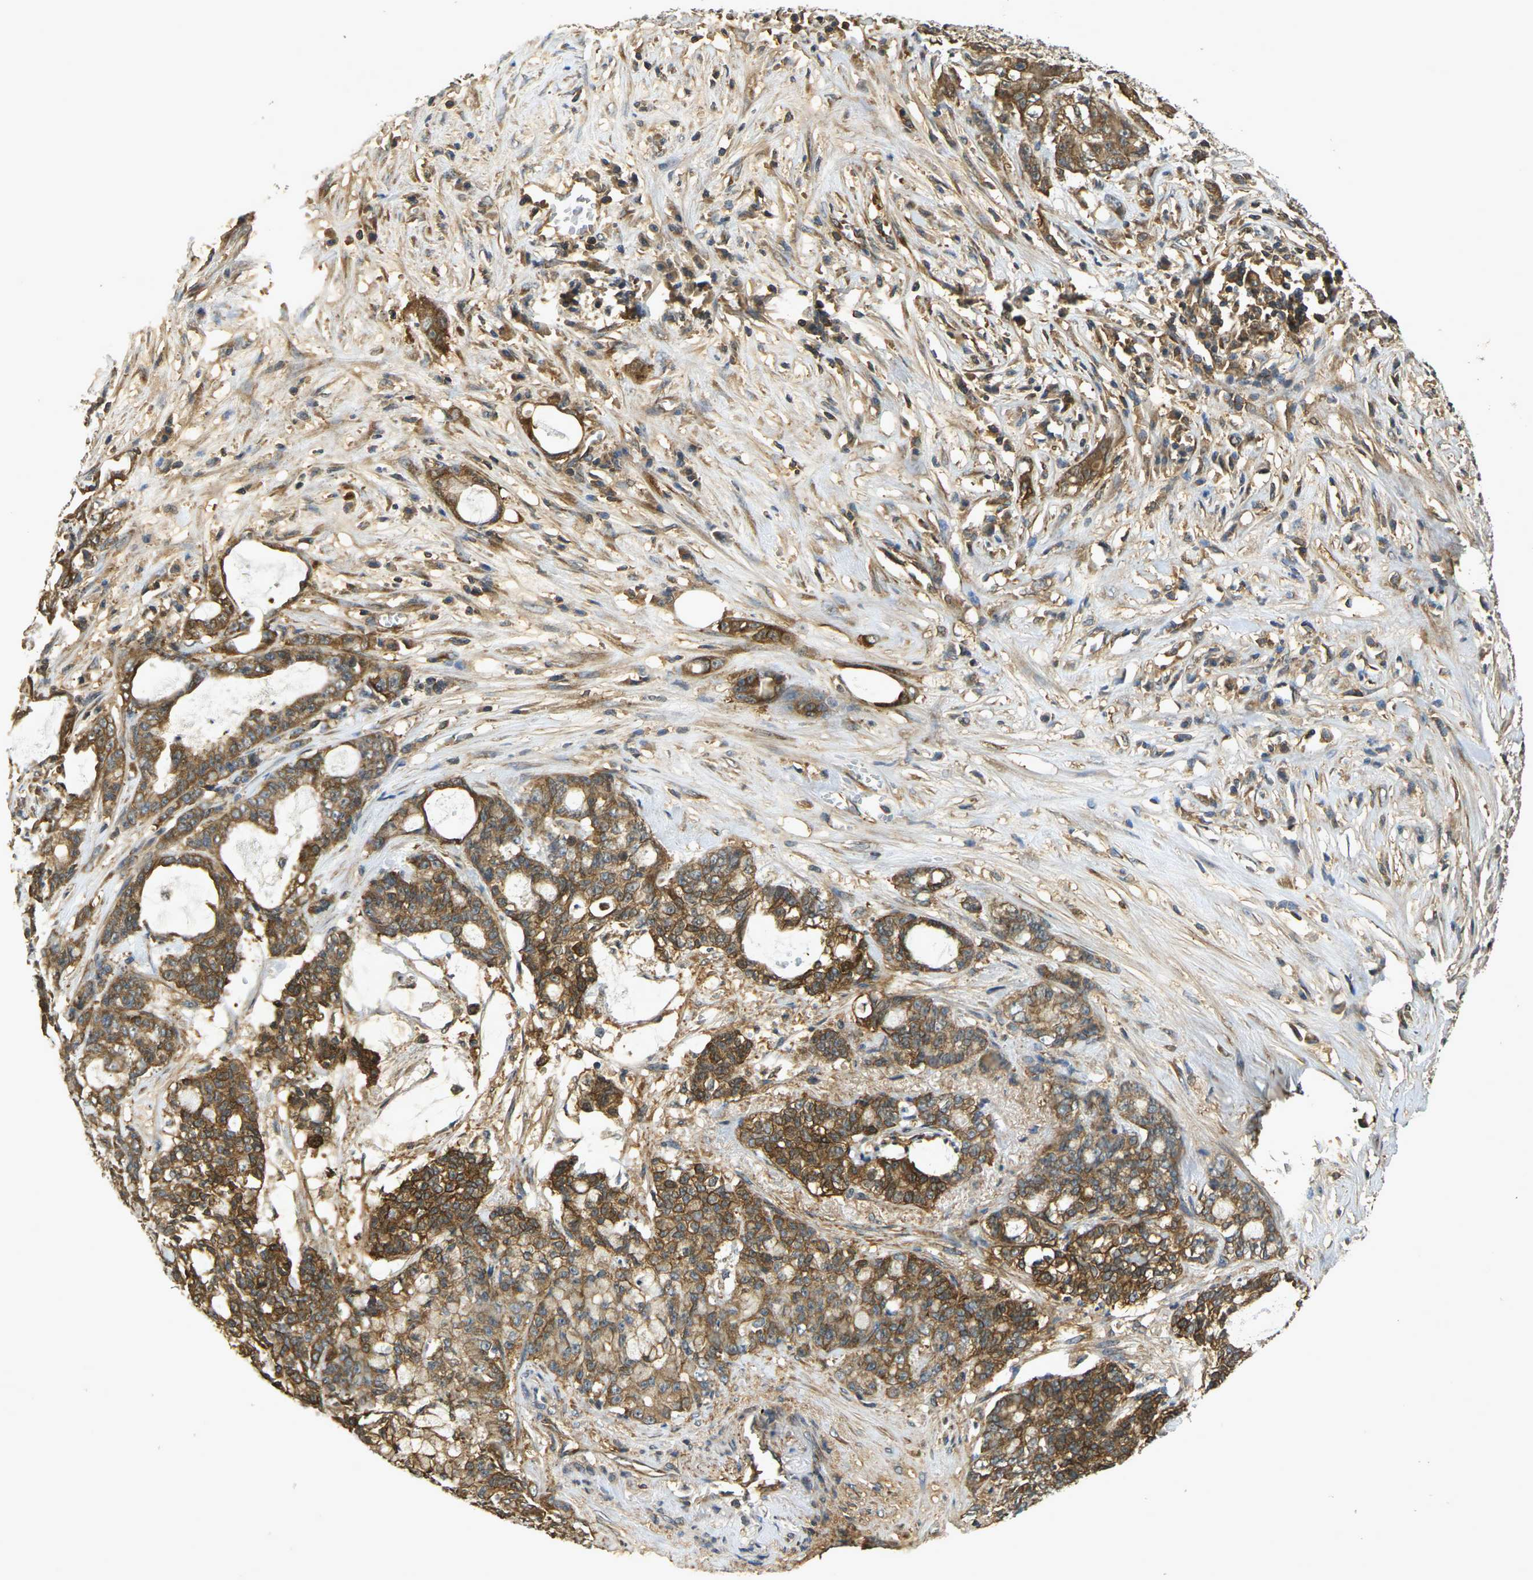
{"staining": {"intensity": "moderate", "quantity": ">75%", "location": "cytoplasmic/membranous"}, "tissue": "pancreatic cancer", "cell_type": "Tumor cells", "image_type": "cancer", "snomed": [{"axis": "morphology", "description": "Adenocarcinoma, NOS"}, {"axis": "topography", "description": "Pancreas"}], "caption": "Pancreatic cancer stained with IHC shows moderate cytoplasmic/membranous expression in approximately >75% of tumor cells.", "gene": "CAST", "patient": {"sex": "female", "age": 73}}